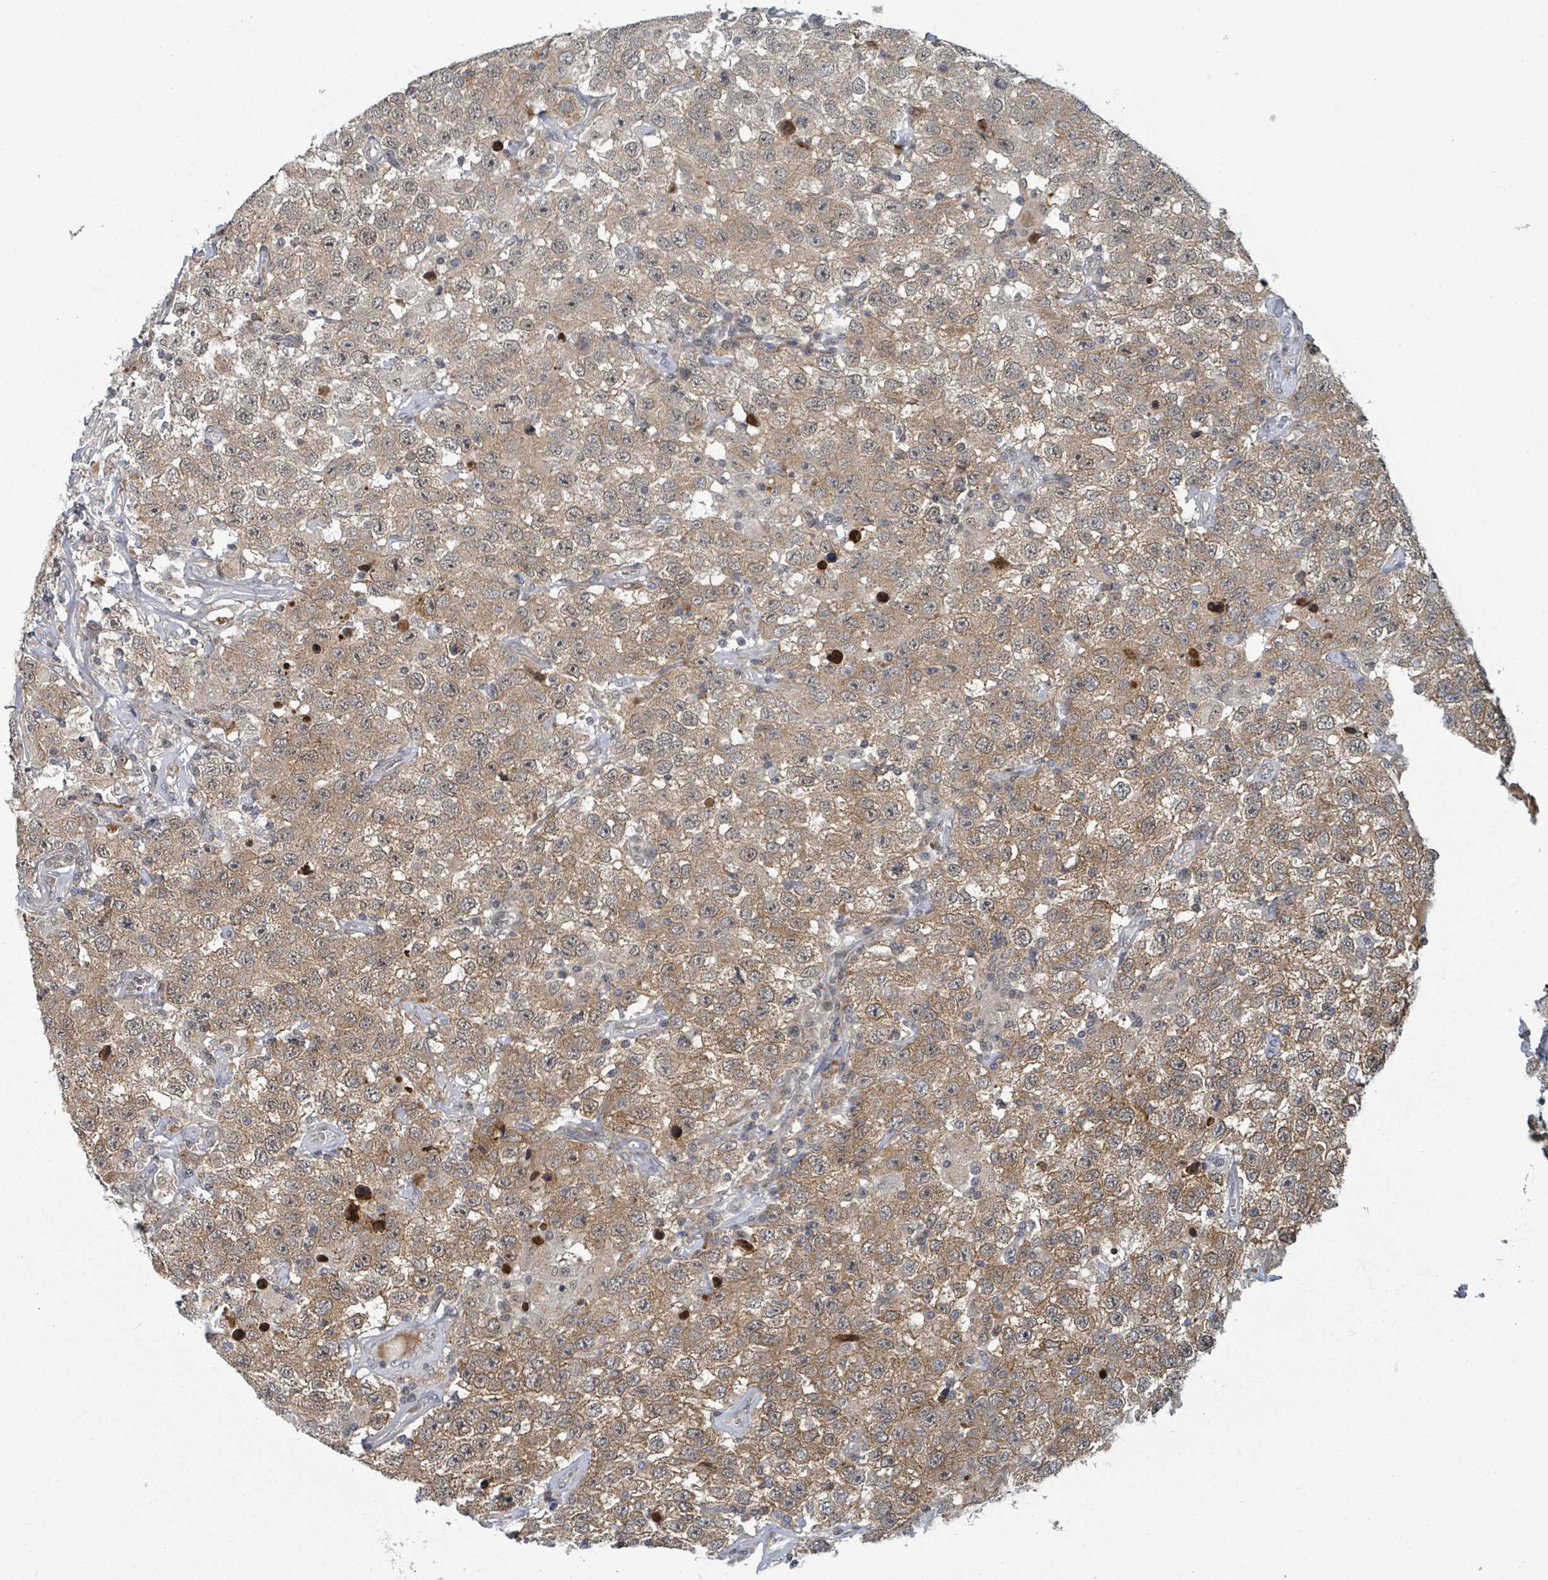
{"staining": {"intensity": "moderate", "quantity": ">75%", "location": "cytoplasmic/membranous"}, "tissue": "testis cancer", "cell_type": "Tumor cells", "image_type": "cancer", "snomed": [{"axis": "morphology", "description": "Seminoma, NOS"}, {"axis": "topography", "description": "Testis"}], "caption": "Approximately >75% of tumor cells in human testis cancer demonstrate moderate cytoplasmic/membranous protein staining as visualized by brown immunohistochemical staining.", "gene": "GTF3C1", "patient": {"sex": "male", "age": 41}}